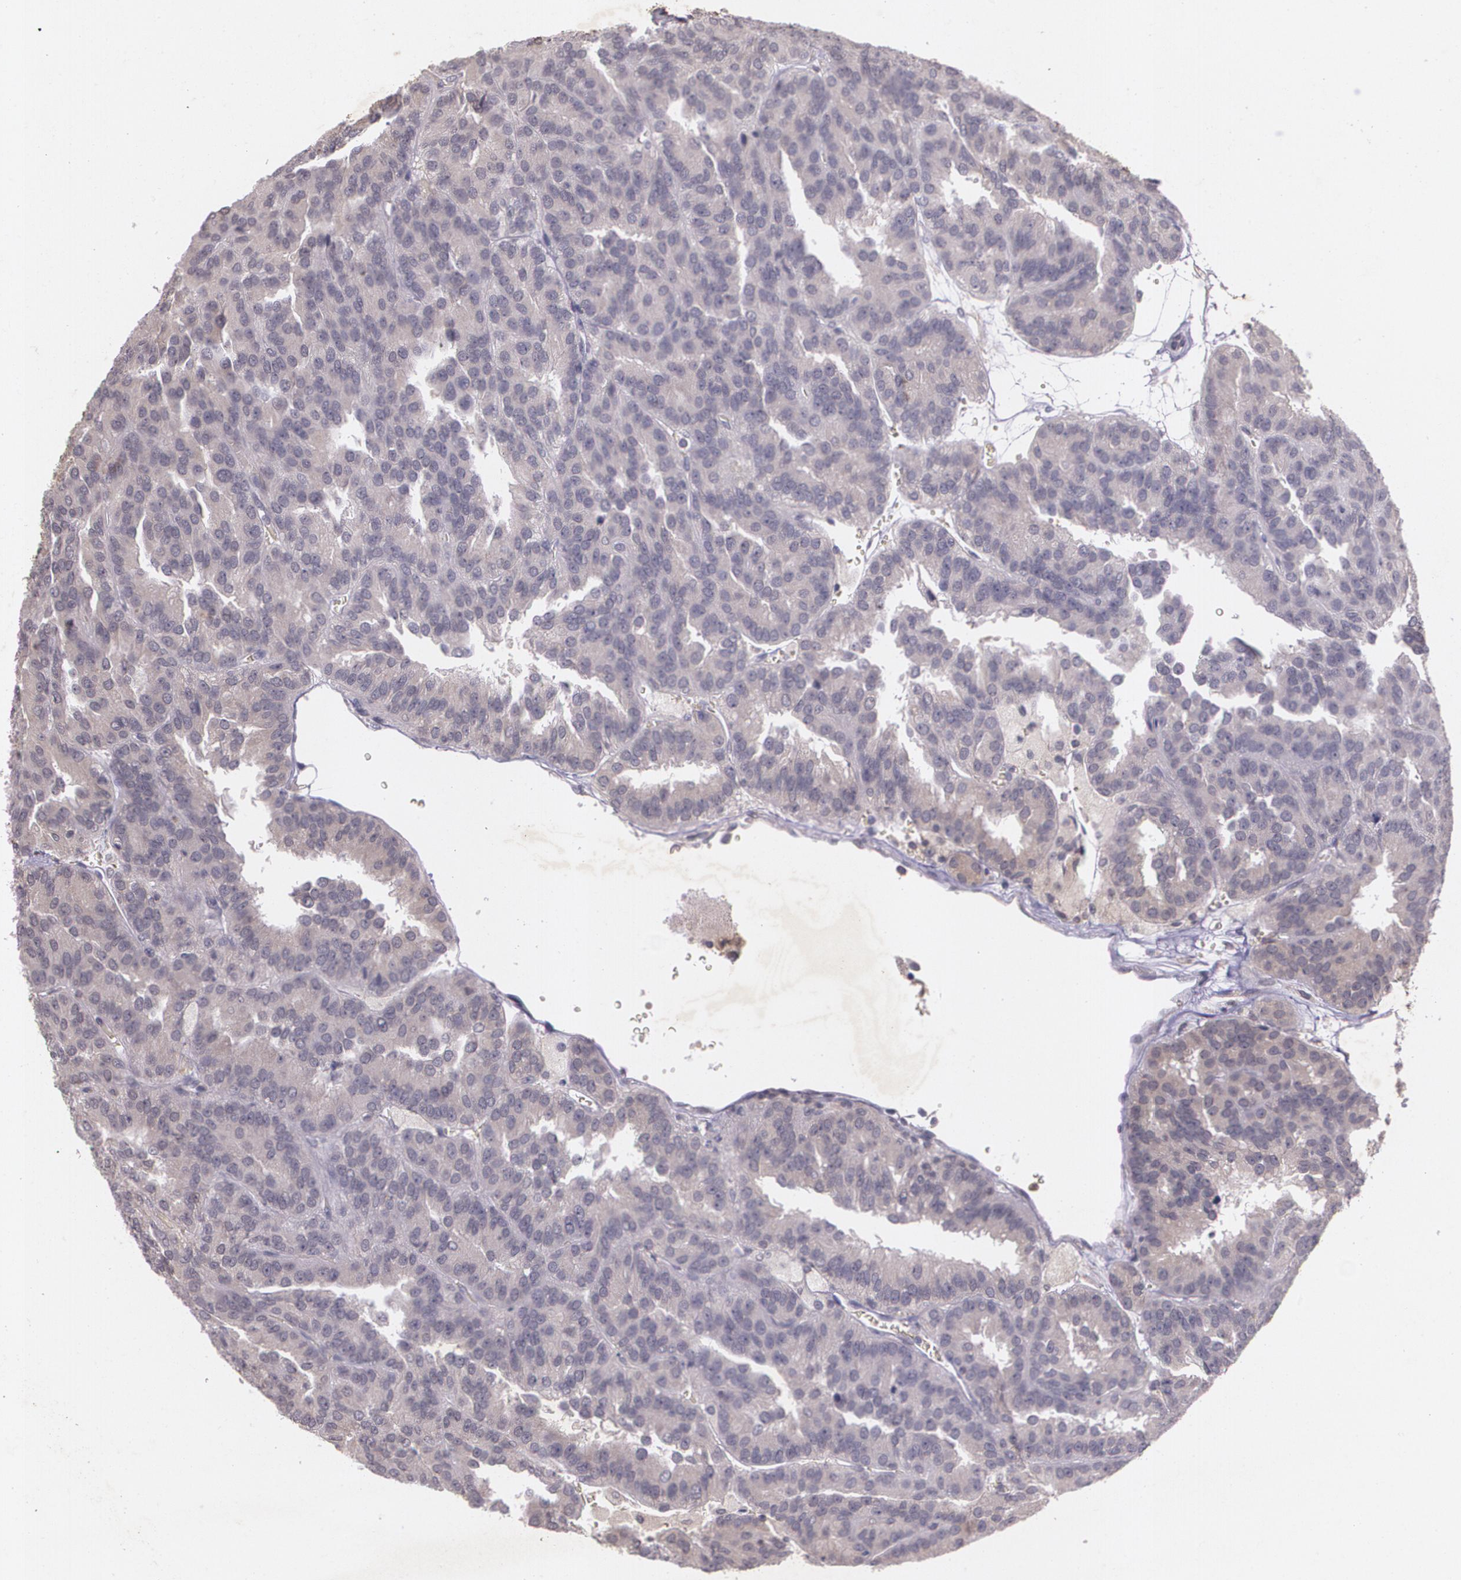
{"staining": {"intensity": "moderate", "quantity": ">75%", "location": "cytoplasmic/membranous"}, "tissue": "renal cancer", "cell_type": "Tumor cells", "image_type": "cancer", "snomed": [{"axis": "morphology", "description": "Adenocarcinoma, NOS"}, {"axis": "topography", "description": "Kidney"}], "caption": "Protein expression by IHC reveals moderate cytoplasmic/membranous positivity in about >75% of tumor cells in renal cancer.", "gene": "TM4SF1", "patient": {"sex": "male", "age": 46}}